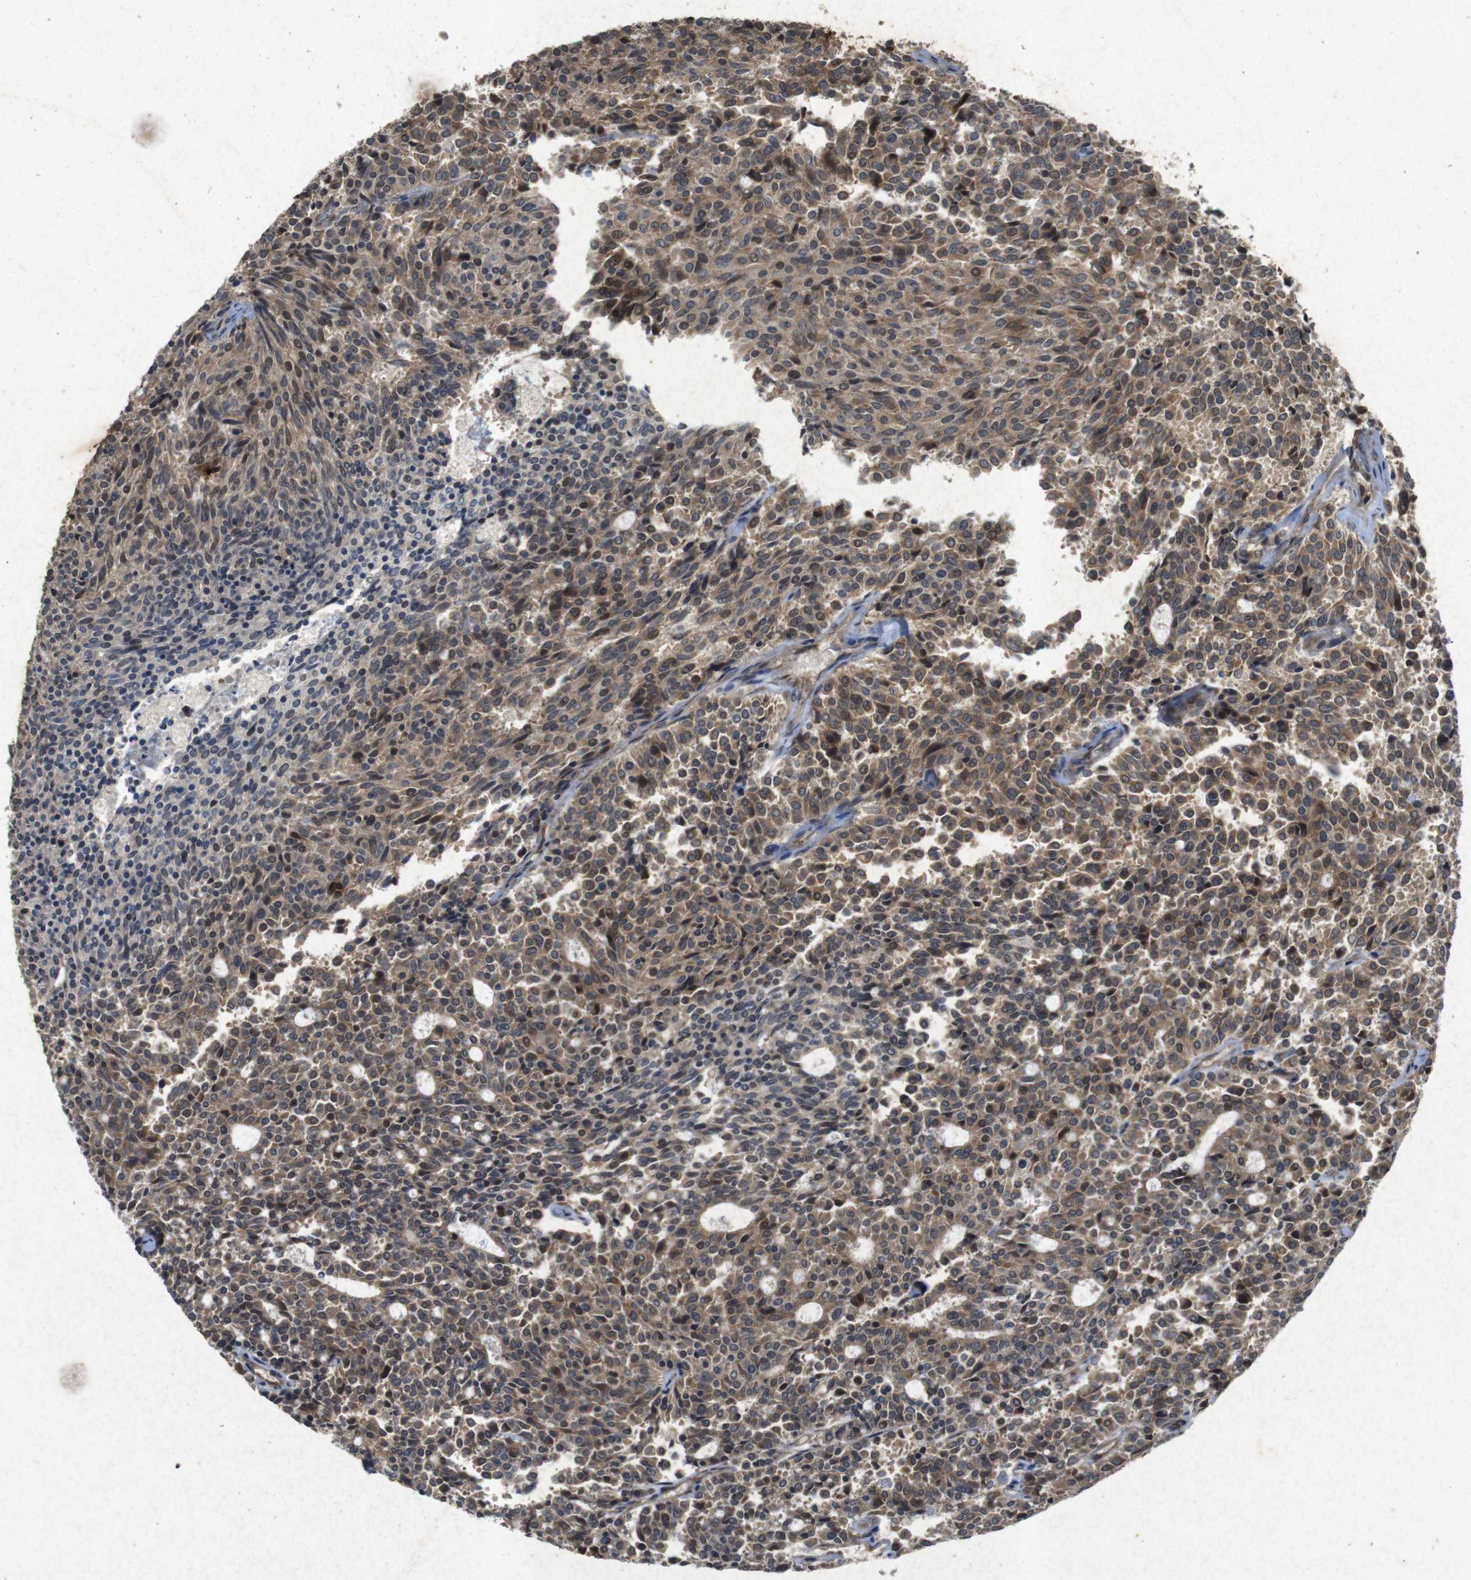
{"staining": {"intensity": "moderate", "quantity": ">75%", "location": "cytoplasmic/membranous"}, "tissue": "carcinoid", "cell_type": "Tumor cells", "image_type": "cancer", "snomed": [{"axis": "morphology", "description": "Carcinoid, malignant, NOS"}, {"axis": "topography", "description": "Pancreas"}], "caption": "This is a micrograph of IHC staining of malignant carcinoid, which shows moderate positivity in the cytoplasmic/membranous of tumor cells.", "gene": "FLCN", "patient": {"sex": "female", "age": 54}}